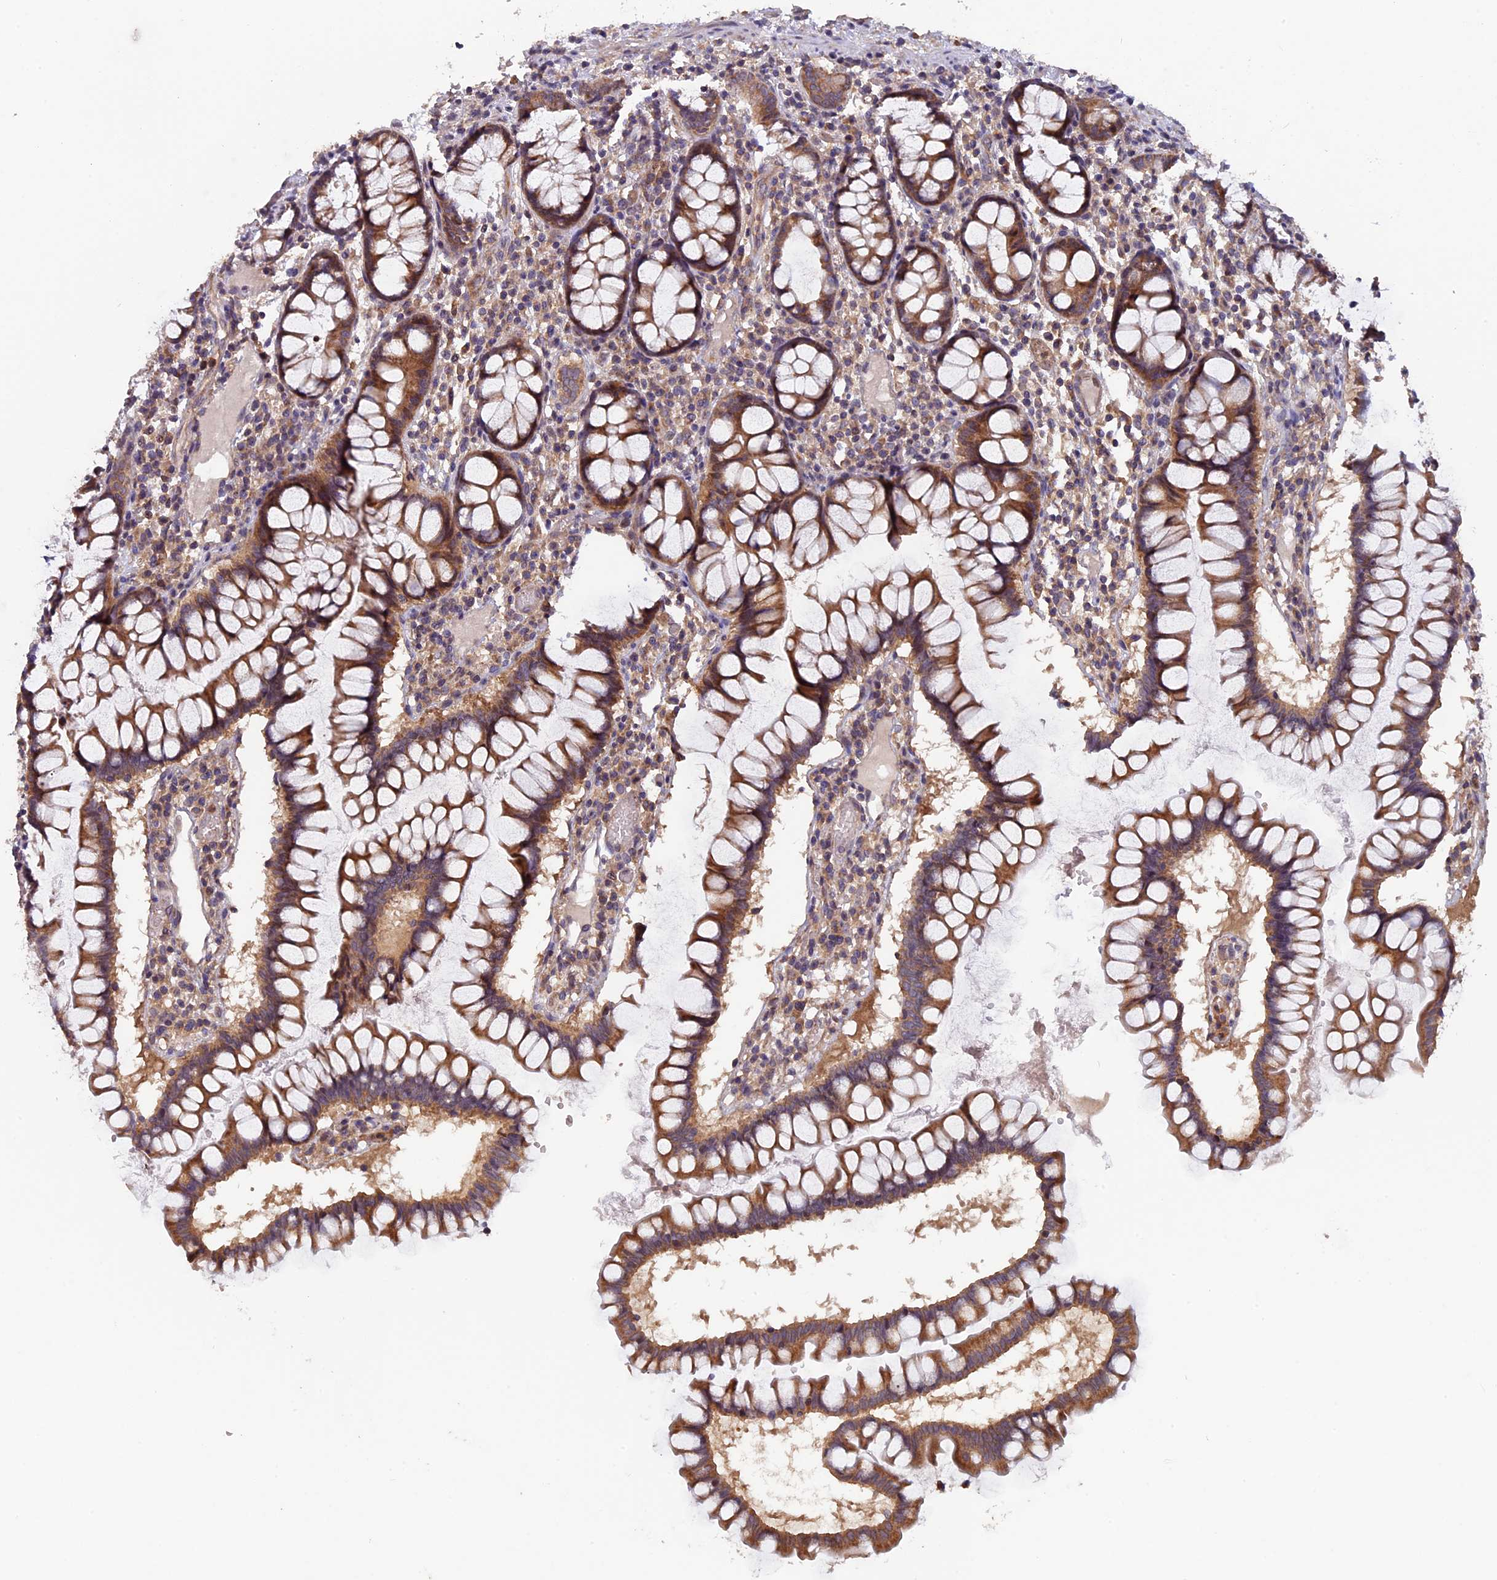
{"staining": {"intensity": "moderate", "quantity": ">75%", "location": "cytoplasmic/membranous"}, "tissue": "colon", "cell_type": "Endothelial cells", "image_type": "normal", "snomed": [{"axis": "morphology", "description": "Normal tissue, NOS"}, {"axis": "morphology", "description": "Adenocarcinoma, NOS"}, {"axis": "topography", "description": "Colon"}], "caption": "IHC of benign human colon exhibits medium levels of moderate cytoplasmic/membranous staining in approximately >75% of endothelial cells. (brown staining indicates protein expression, while blue staining denotes nuclei).", "gene": "FERMT1", "patient": {"sex": "female", "age": 55}}